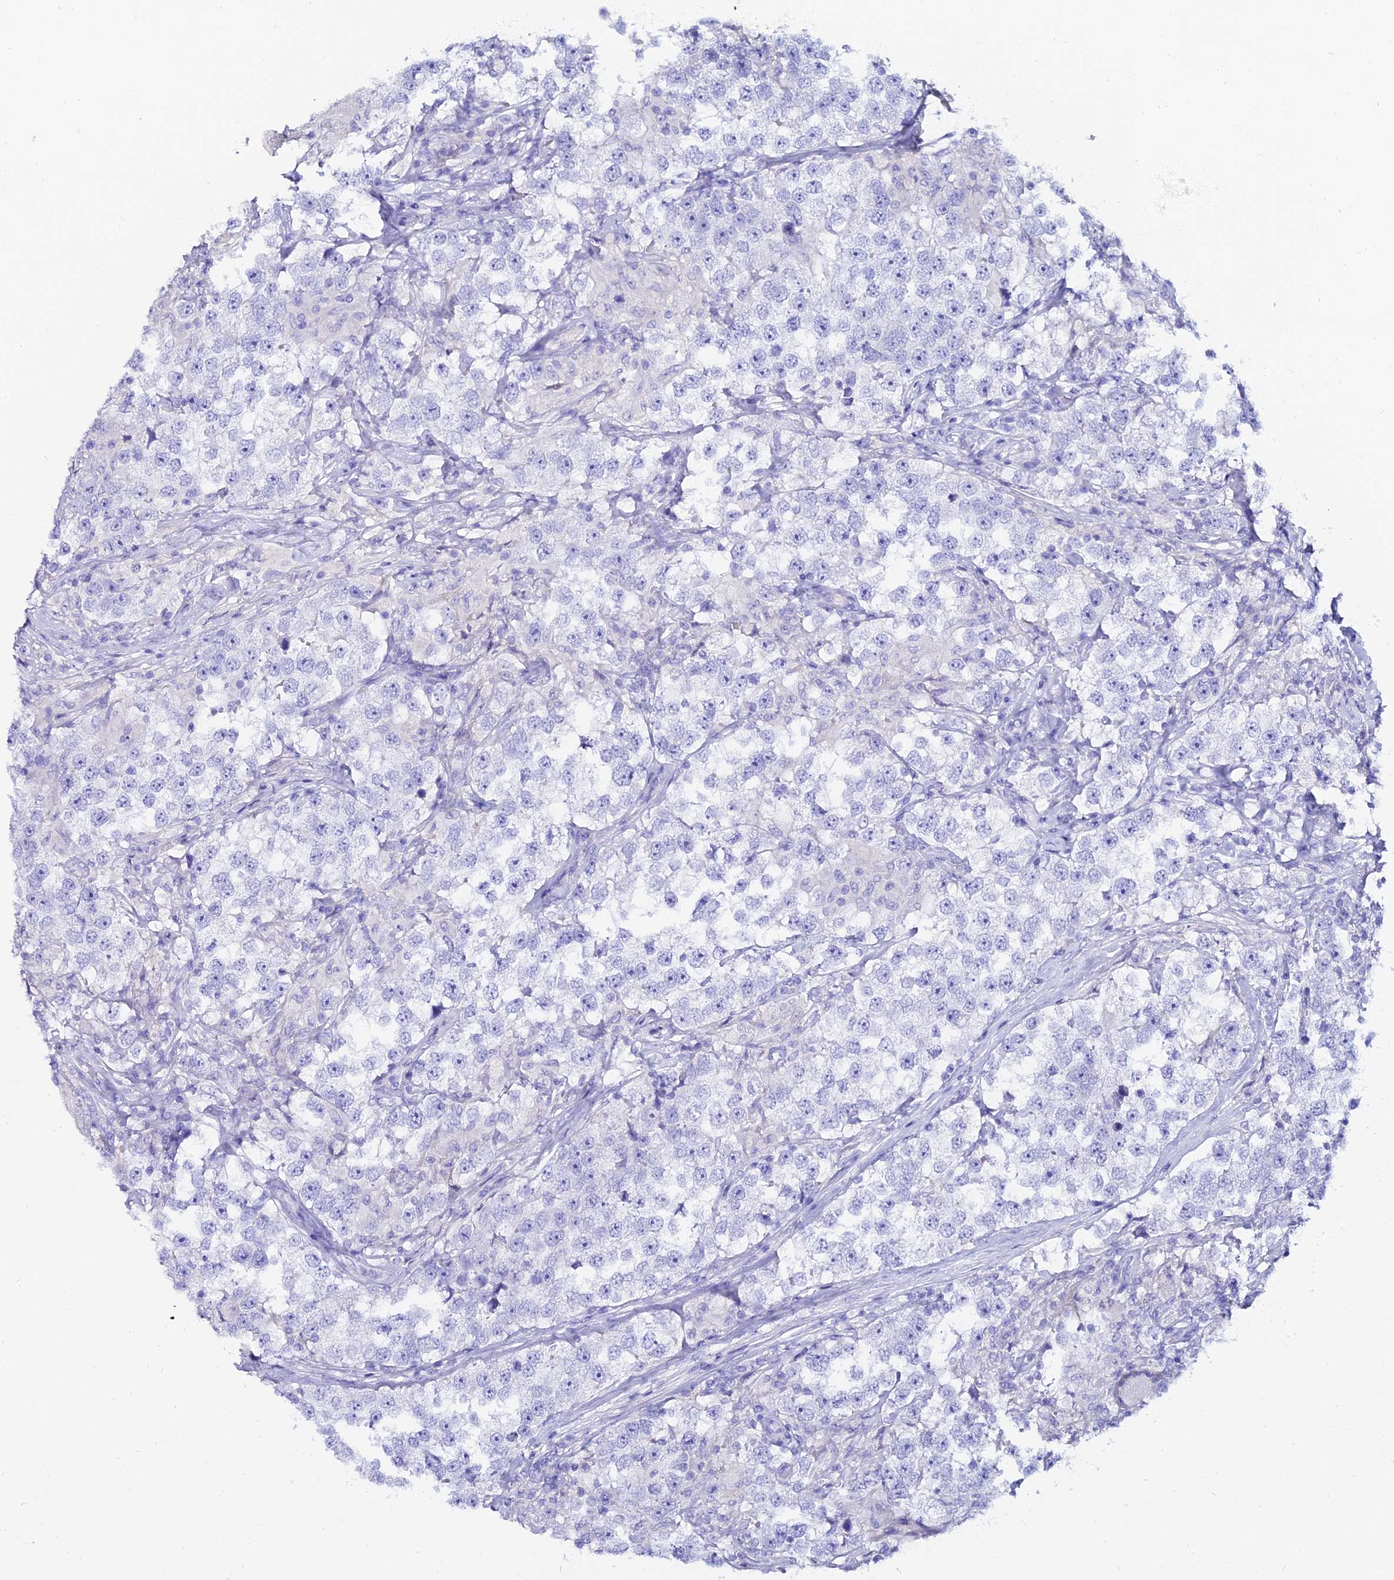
{"staining": {"intensity": "negative", "quantity": "none", "location": "none"}, "tissue": "testis cancer", "cell_type": "Tumor cells", "image_type": "cancer", "snomed": [{"axis": "morphology", "description": "Seminoma, NOS"}, {"axis": "topography", "description": "Testis"}], "caption": "IHC image of testis seminoma stained for a protein (brown), which reveals no expression in tumor cells. (DAB (3,3'-diaminobenzidine) IHC with hematoxylin counter stain).", "gene": "OR4D5", "patient": {"sex": "male", "age": 46}}